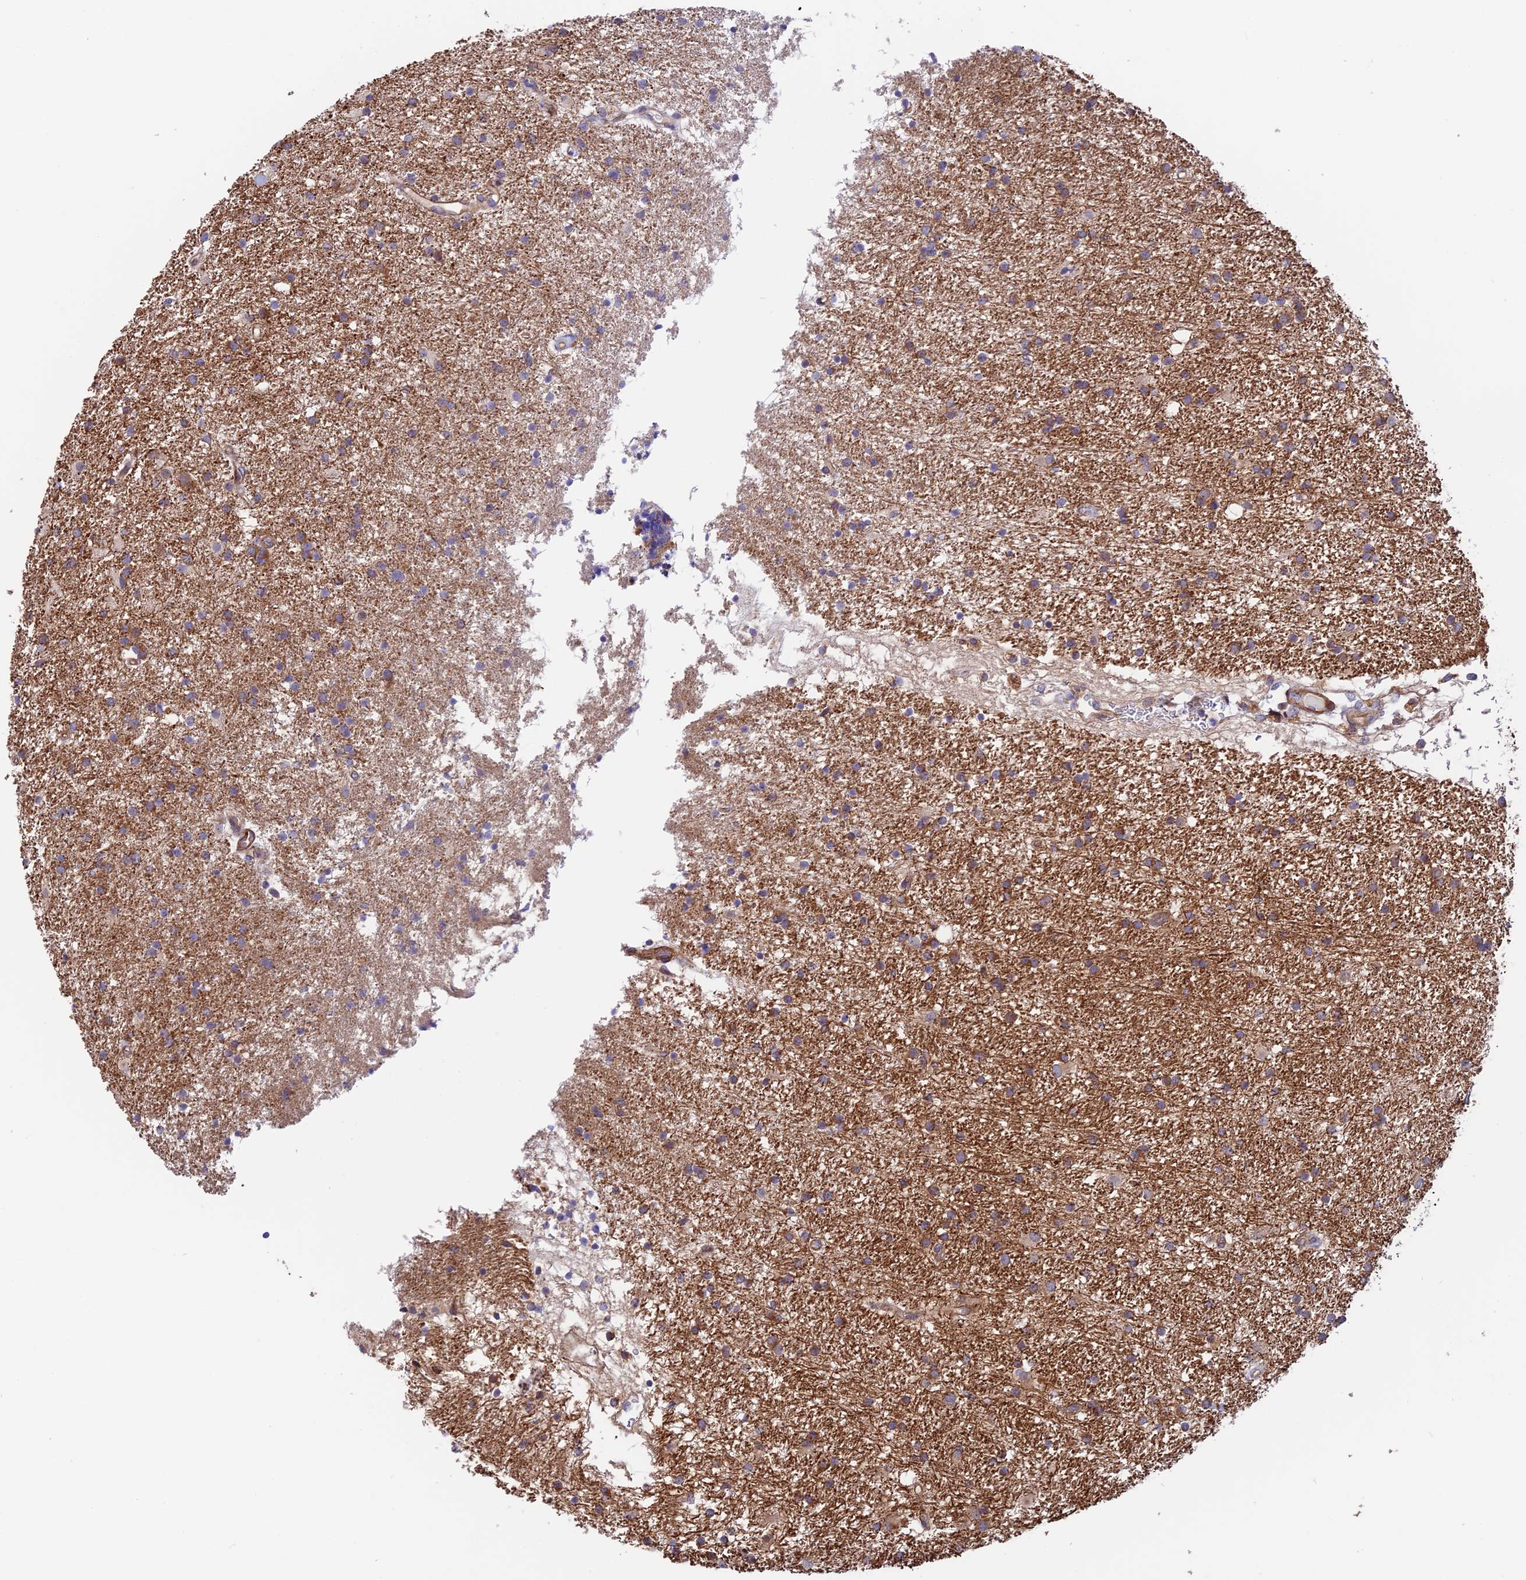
{"staining": {"intensity": "moderate", "quantity": "25%-75%", "location": "cytoplasmic/membranous"}, "tissue": "glioma", "cell_type": "Tumor cells", "image_type": "cancer", "snomed": [{"axis": "morphology", "description": "Glioma, malignant, High grade"}, {"axis": "topography", "description": "Brain"}], "caption": "Protein staining demonstrates moderate cytoplasmic/membranous positivity in approximately 25%-75% of tumor cells in glioma.", "gene": "VPS13C", "patient": {"sex": "male", "age": 77}}